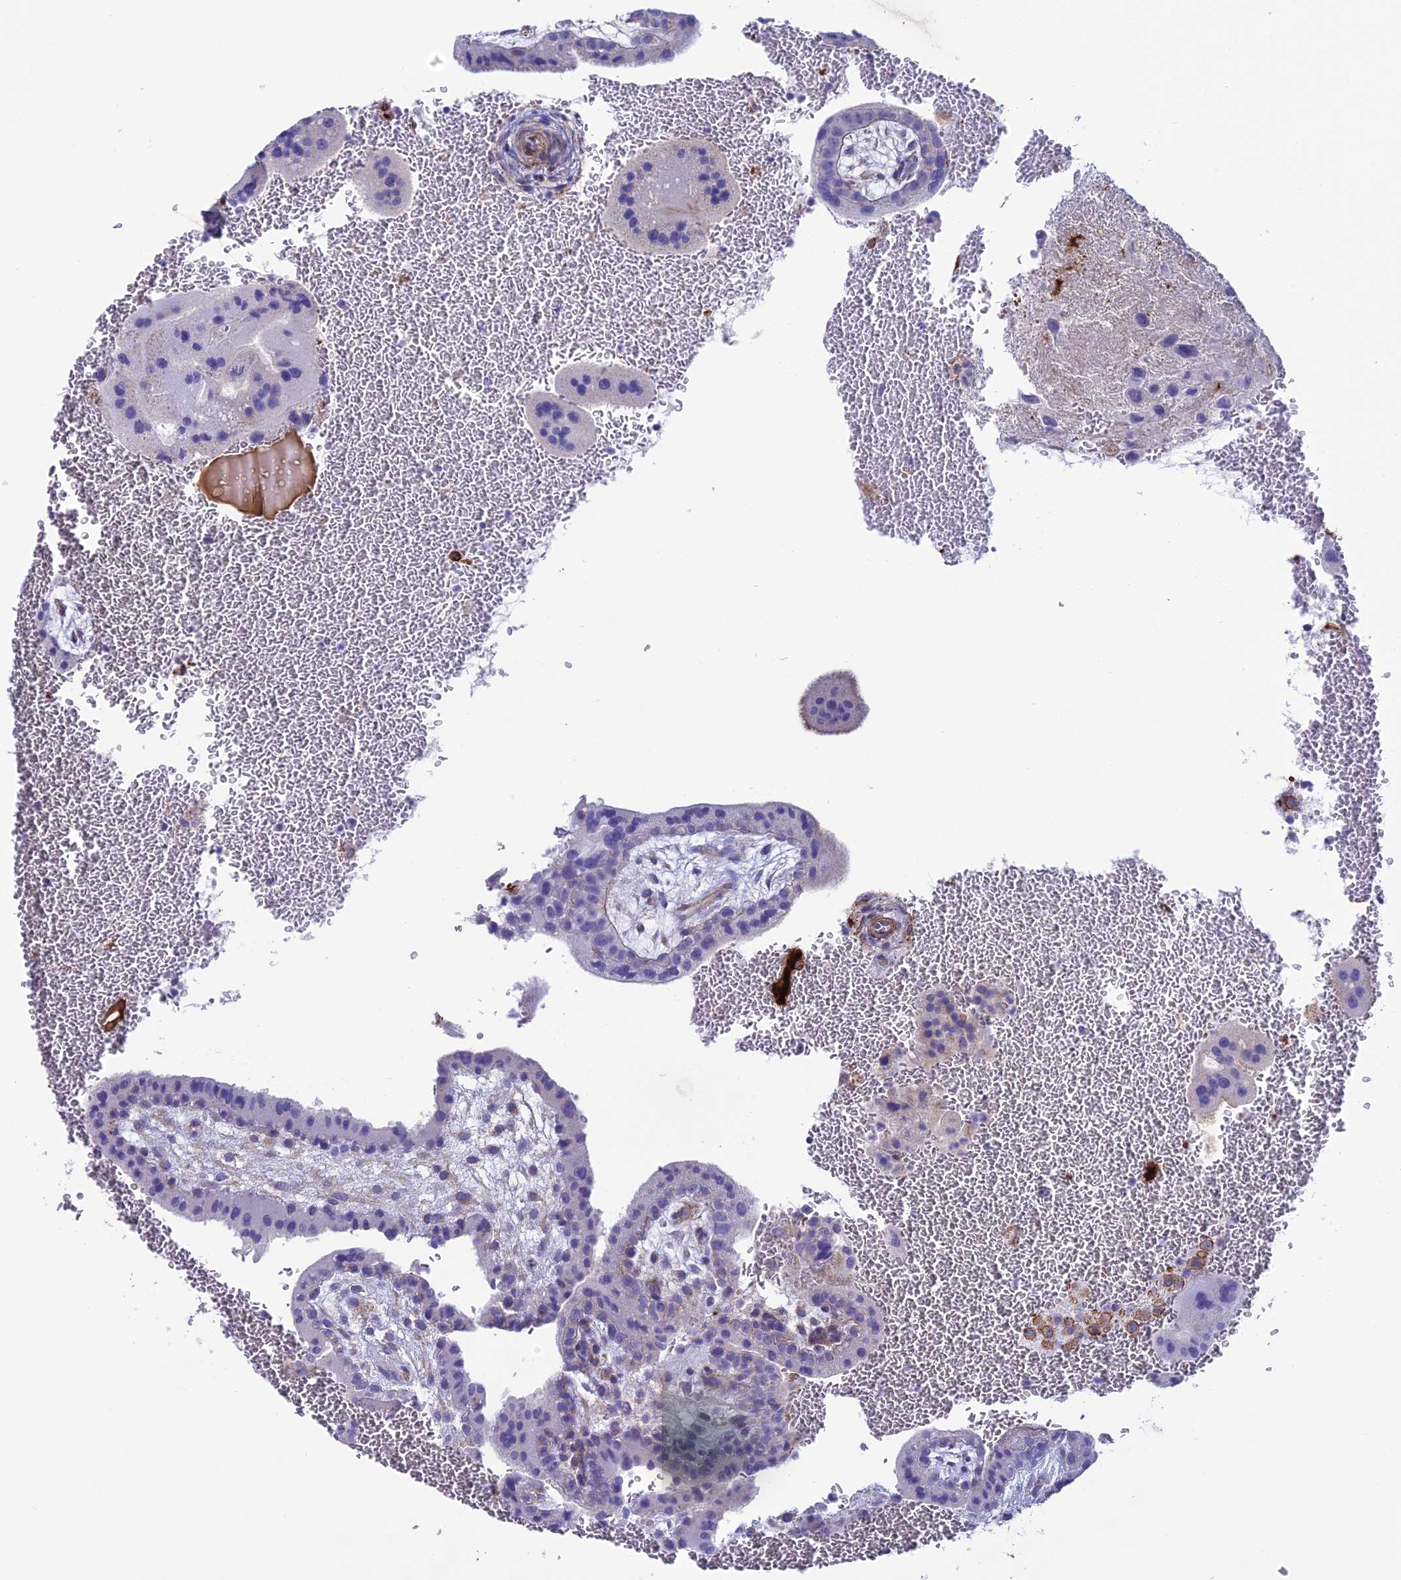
{"staining": {"intensity": "negative", "quantity": "none", "location": "none"}, "tissue": "placenta", "cell_type": "Trophoblastic cells", "image_type": "normal", "snomed": [{"axis": "morphology", "description": "Normal tissue, NOS"}, {"axis": "topography", "description": "Placenta"}], "caption": "The image demonstrates no staining of trophoblastic cells in normal placenta.", "gene": "TNS1", "patient": {"sex": "female", "age": 35}}